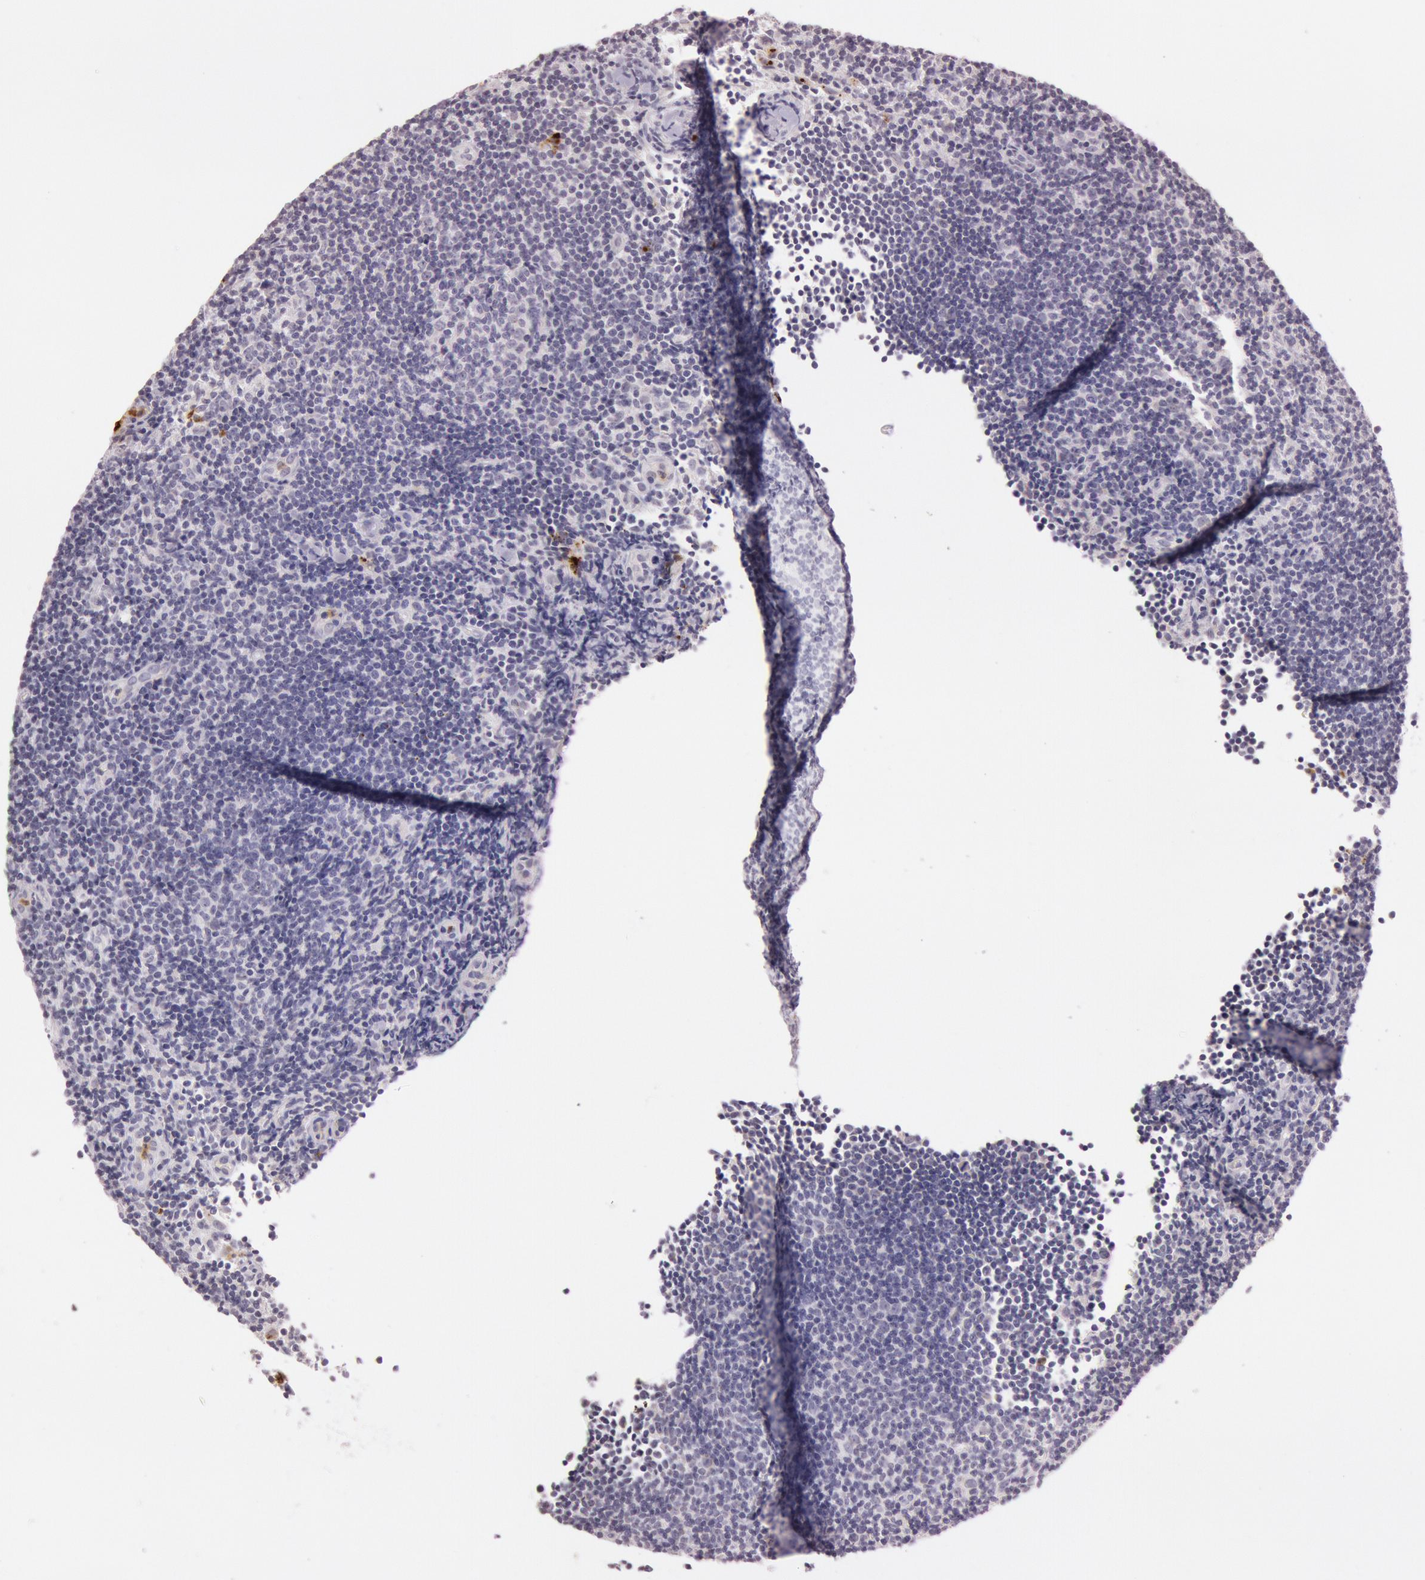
{"staining": {"intensity": "negative", "quantity": "none", "location": "none"}, "tissue": "lymphoma", "cell_type": "Tumor cells", "image_type": "cancer", "snomed": [{"axis": "morphology", "description": "Malignant lymphoma, non-Hodgkin's type, Low grade"}, {"axis": "topography", "description": "Lymph node"}], "caption": "Protein analysis of lymphoma displays no significant positivity in tumor cells. The staining is performed using DAB brown chromogen with nuclei counter-stained in using hematoxylin.", "gene": "KDM6A", "patient": {"sex": "male", "age": 49}}